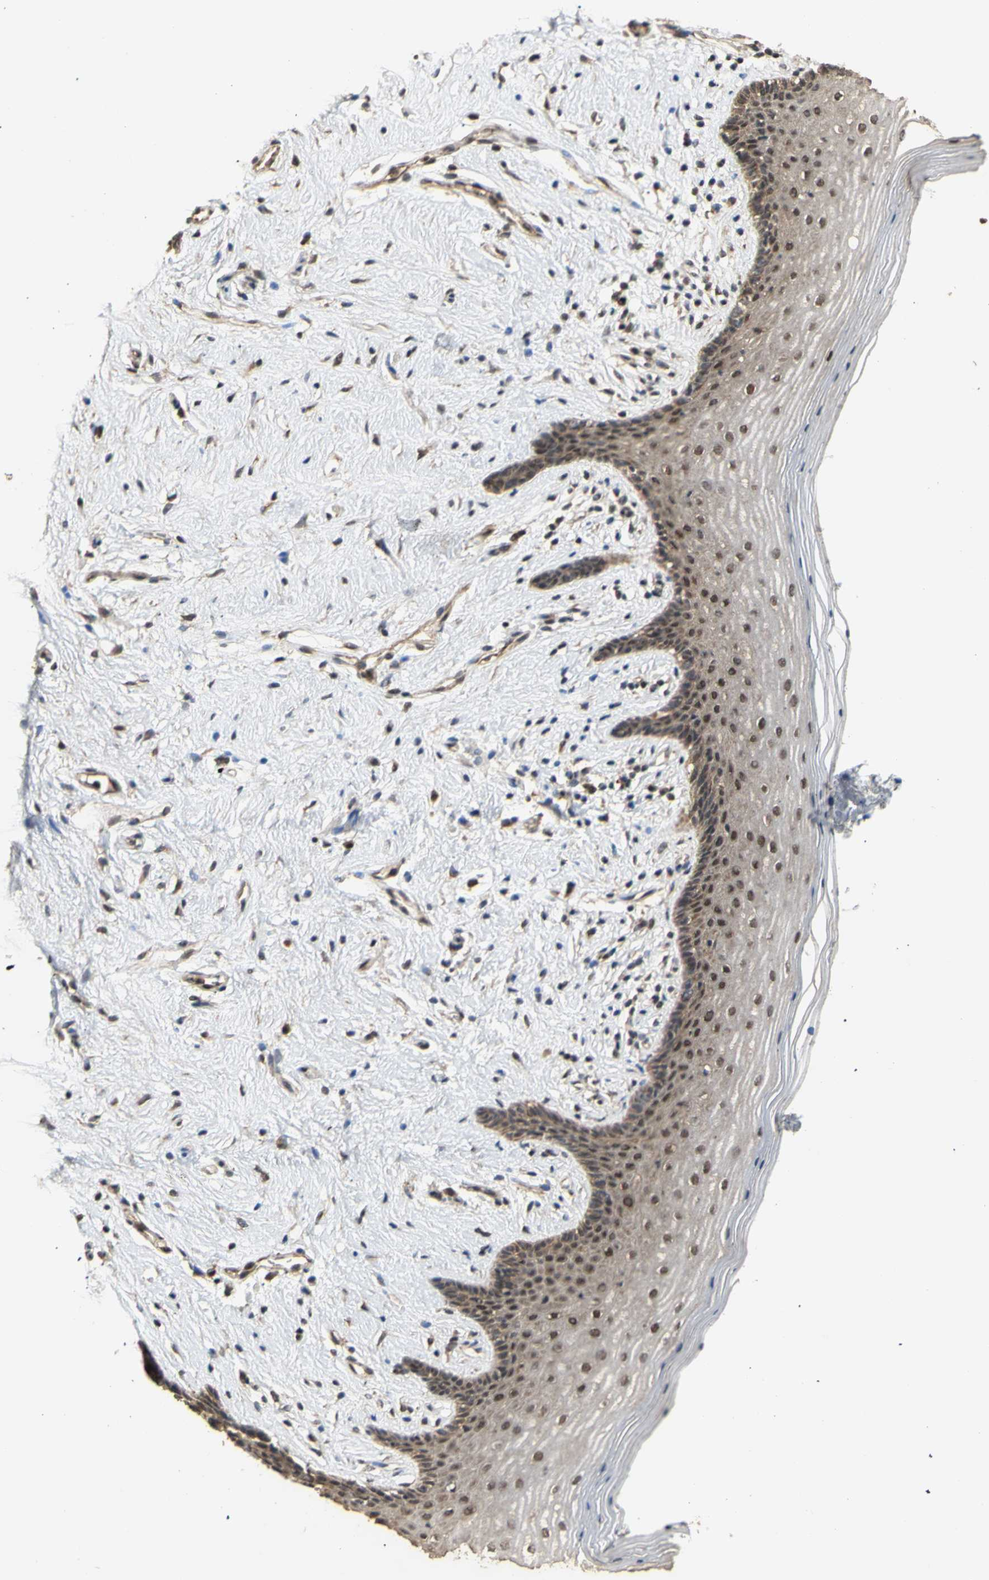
{"staining": {"intensity": "moderate", "quantity": ">75%", "location": "cytoplasmic/membranous,nuclear"}, "tissue": "vagina", "cell_type": "Squamous epithelial cells", "image_type": "normal", "snomed": [{"axis": "morphology", "description": "Normal tissue, NOS"}, {"axis": "topography", "description": "Vagina"}], "caption": "Brown immunohistochemical staining in normal human vagina exhibits moderate cytoplasmic/membranous,nuclear expression in about >75% of squamous epithelial cells.", "gene": "GTF2E2", "patient": {"sex": "female", "age": 44}}